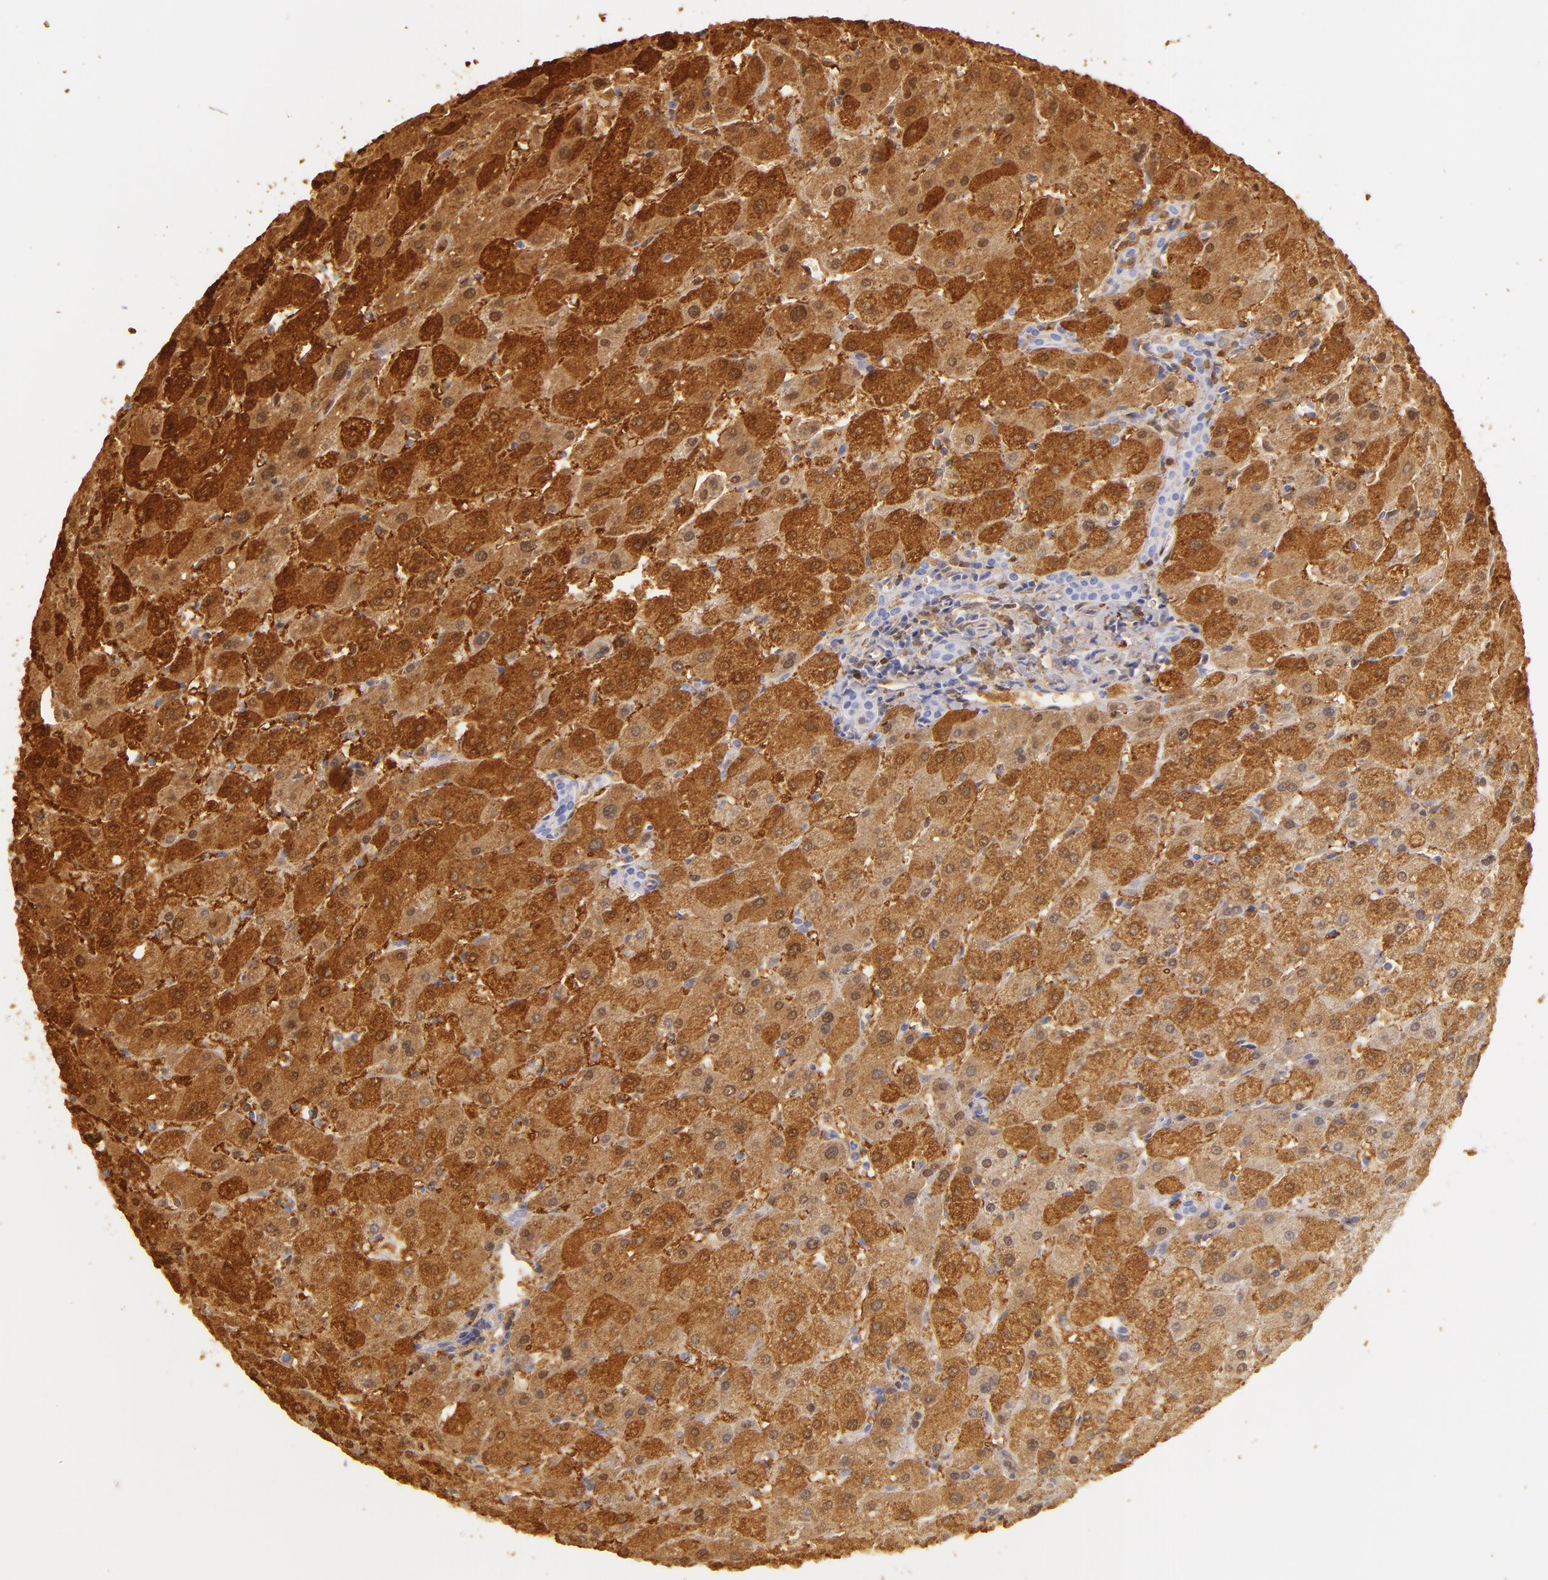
{"staining": {"intensity": "negative", "quantity": "none", "location": "none"}, "tissue": "liver", "cell_type": "Cholangiocytes", "image_type": "normal", "snomed": [{"axis": "morphology", "description": "Normal tissue, NOS"}, {"axis": "topography", "description": "Liver"}], "caption": "Human liver stained for a protein using immunohistochemistry shows no staining in cholangiocytes.", "gene": "FABP1", "patient": {"sex": "male", "age": 67}}